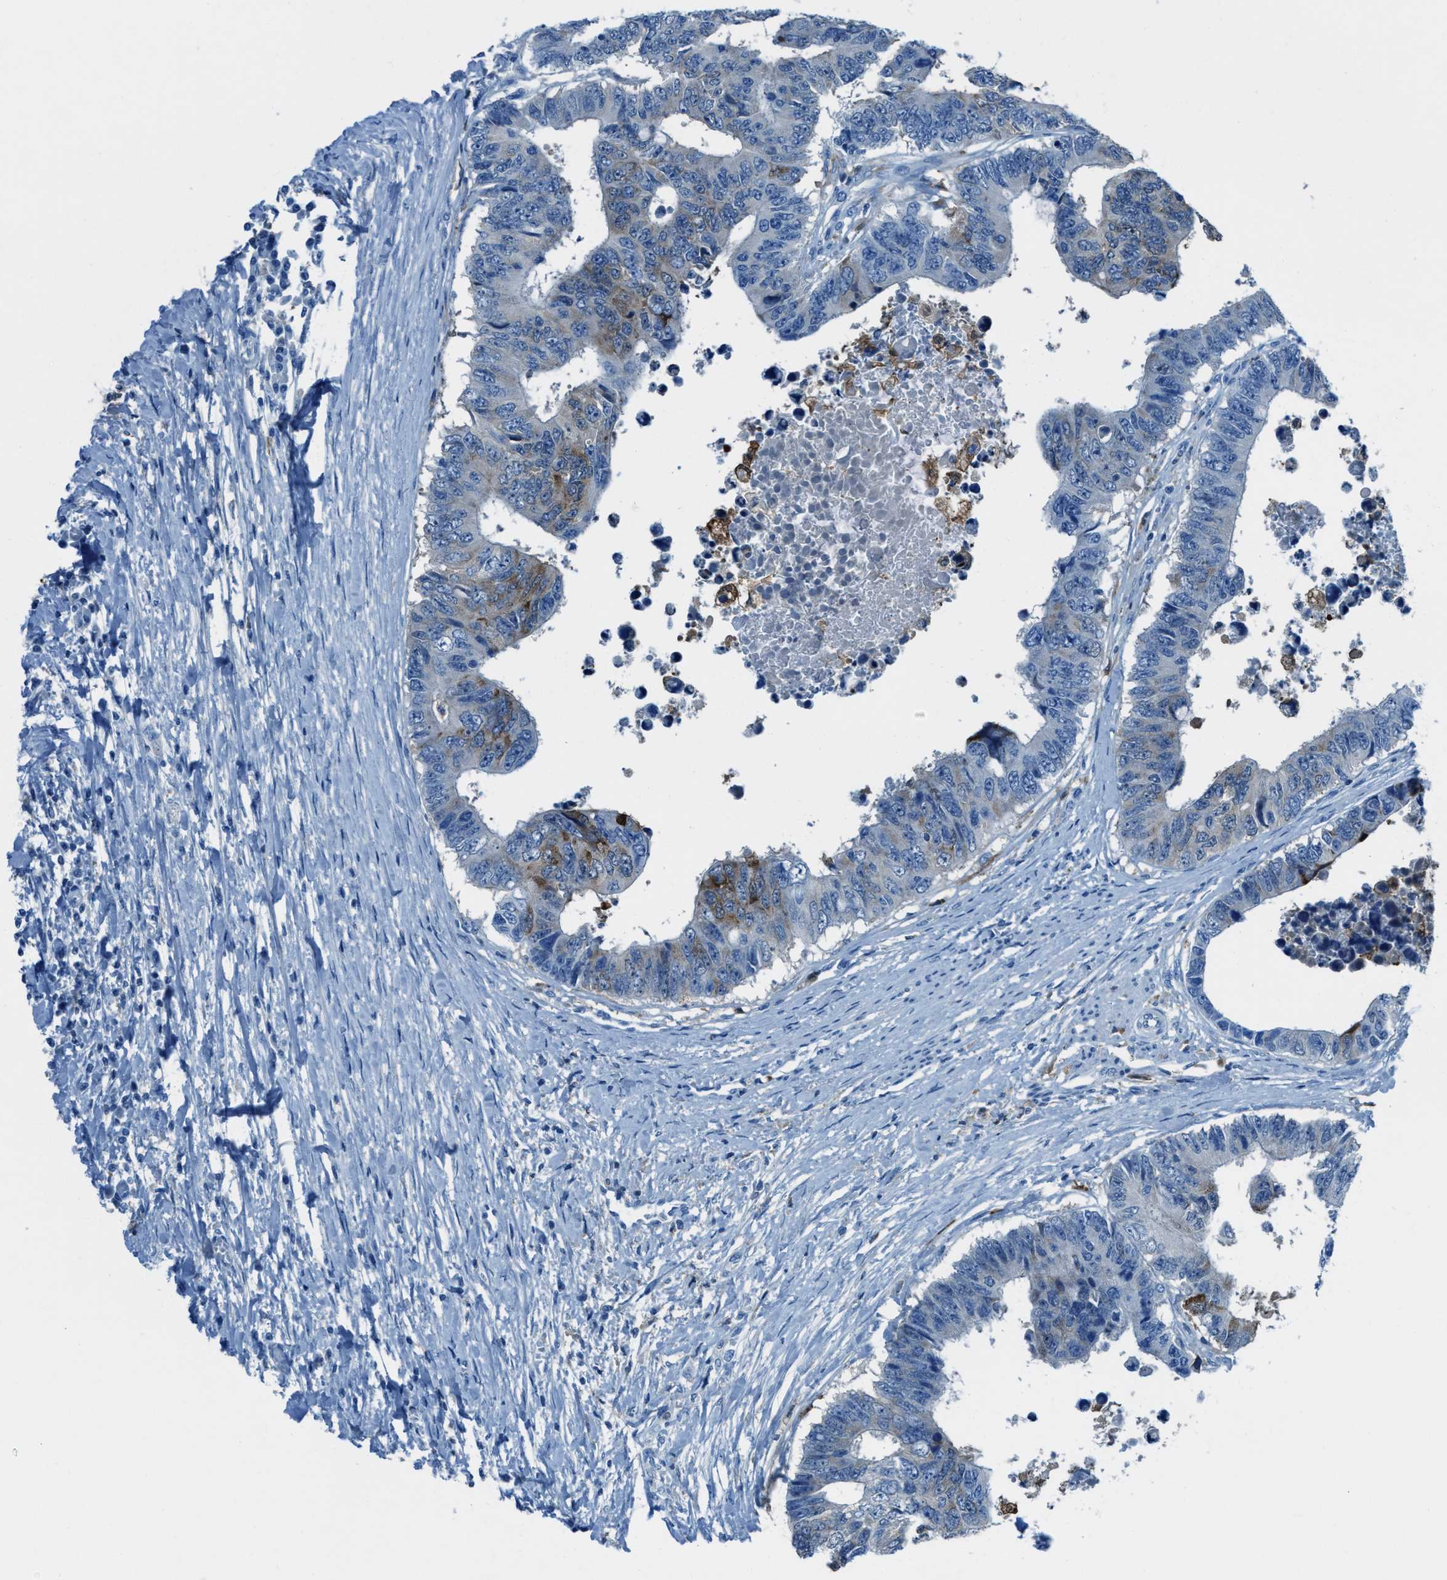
{"staining": {"intensity": "moderate", "quantity": "25%-75%", "location": "cytoplasmic/membranous"}, "tissue": "colorectal cancer", "cell_type": "Tumor cells", "image_type": "cancer", "snomed": [{"axis": "morphology", "description": "Adenocarcinoma, NOS"}, {"axis": "topography", "description": "Rectum"}], "caption": "A micrograph of human colorectal adenocarcinoma stained for a protein shows moderate cytoplasmic/membranous brown staining in tumor cells.", "gene": "MATCAP2", "patient": {"sex": "male", "age": 84}}